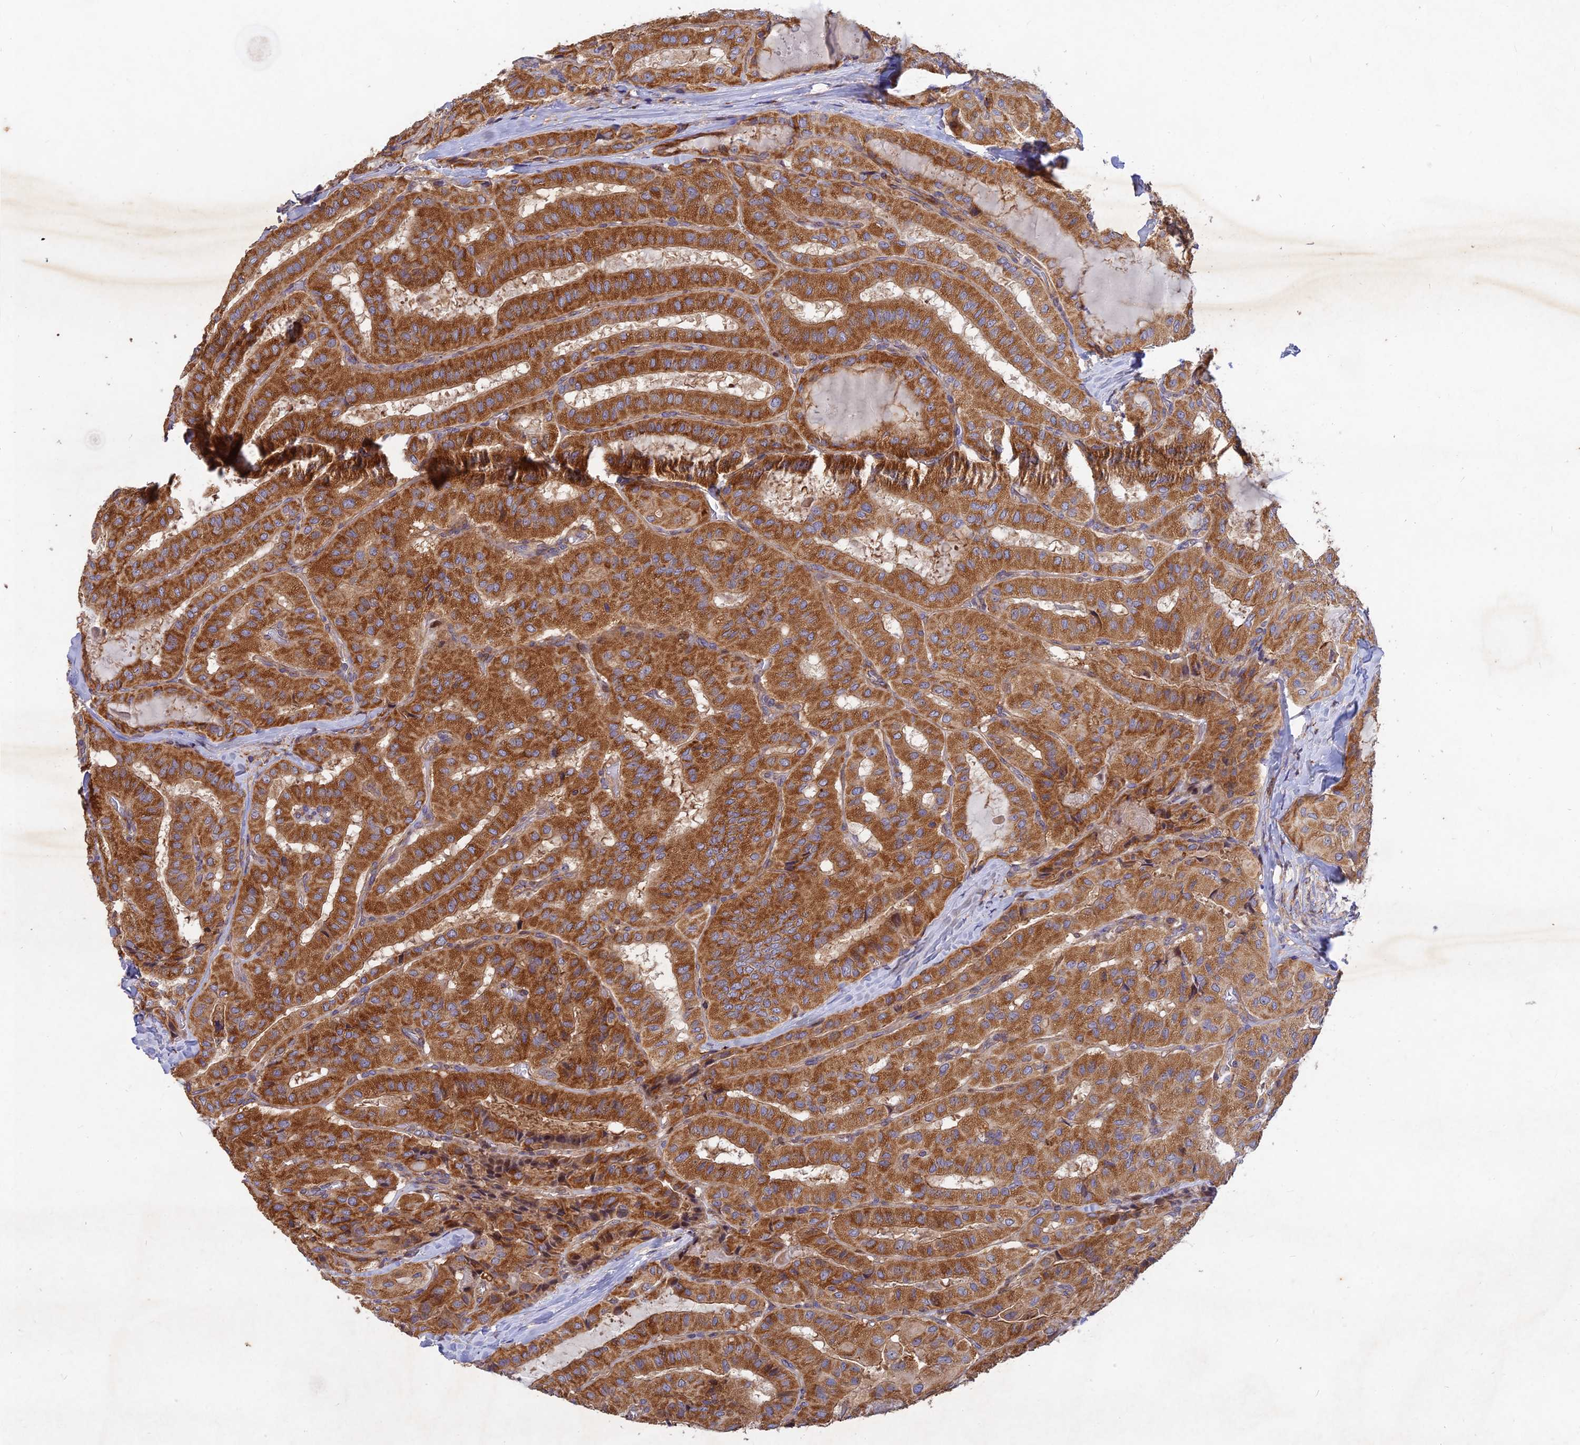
{"staining": {"intensity": "strong", "quantity": "25%-75%", "location": "cytoplasmic/membranous"}, "tissue": "thyroid cancer", "cell_type": "Tumor cells", "image_type": "cancer", "snomed": [{"axis": "morphology", "description": "Normal tissue, NOS"}, {"axis": "morphology", "description": "Papillary adenocarcinoma, NOS"}, {"axis": "topography", "description": "Thyroid gland"}], "caption": "High-power microscopy captured an immunohistochemistry (IHC) micrograph of papillary adenocarcinoma (thyroid), revealing strong cytoplasmic/membranous expression in about 25%-75% of tumor cells. (Brightfield microscopy of DAB IHC at high magnification).", "gene": "RELCH", "patient": {"sex": "female", "age": 59}}